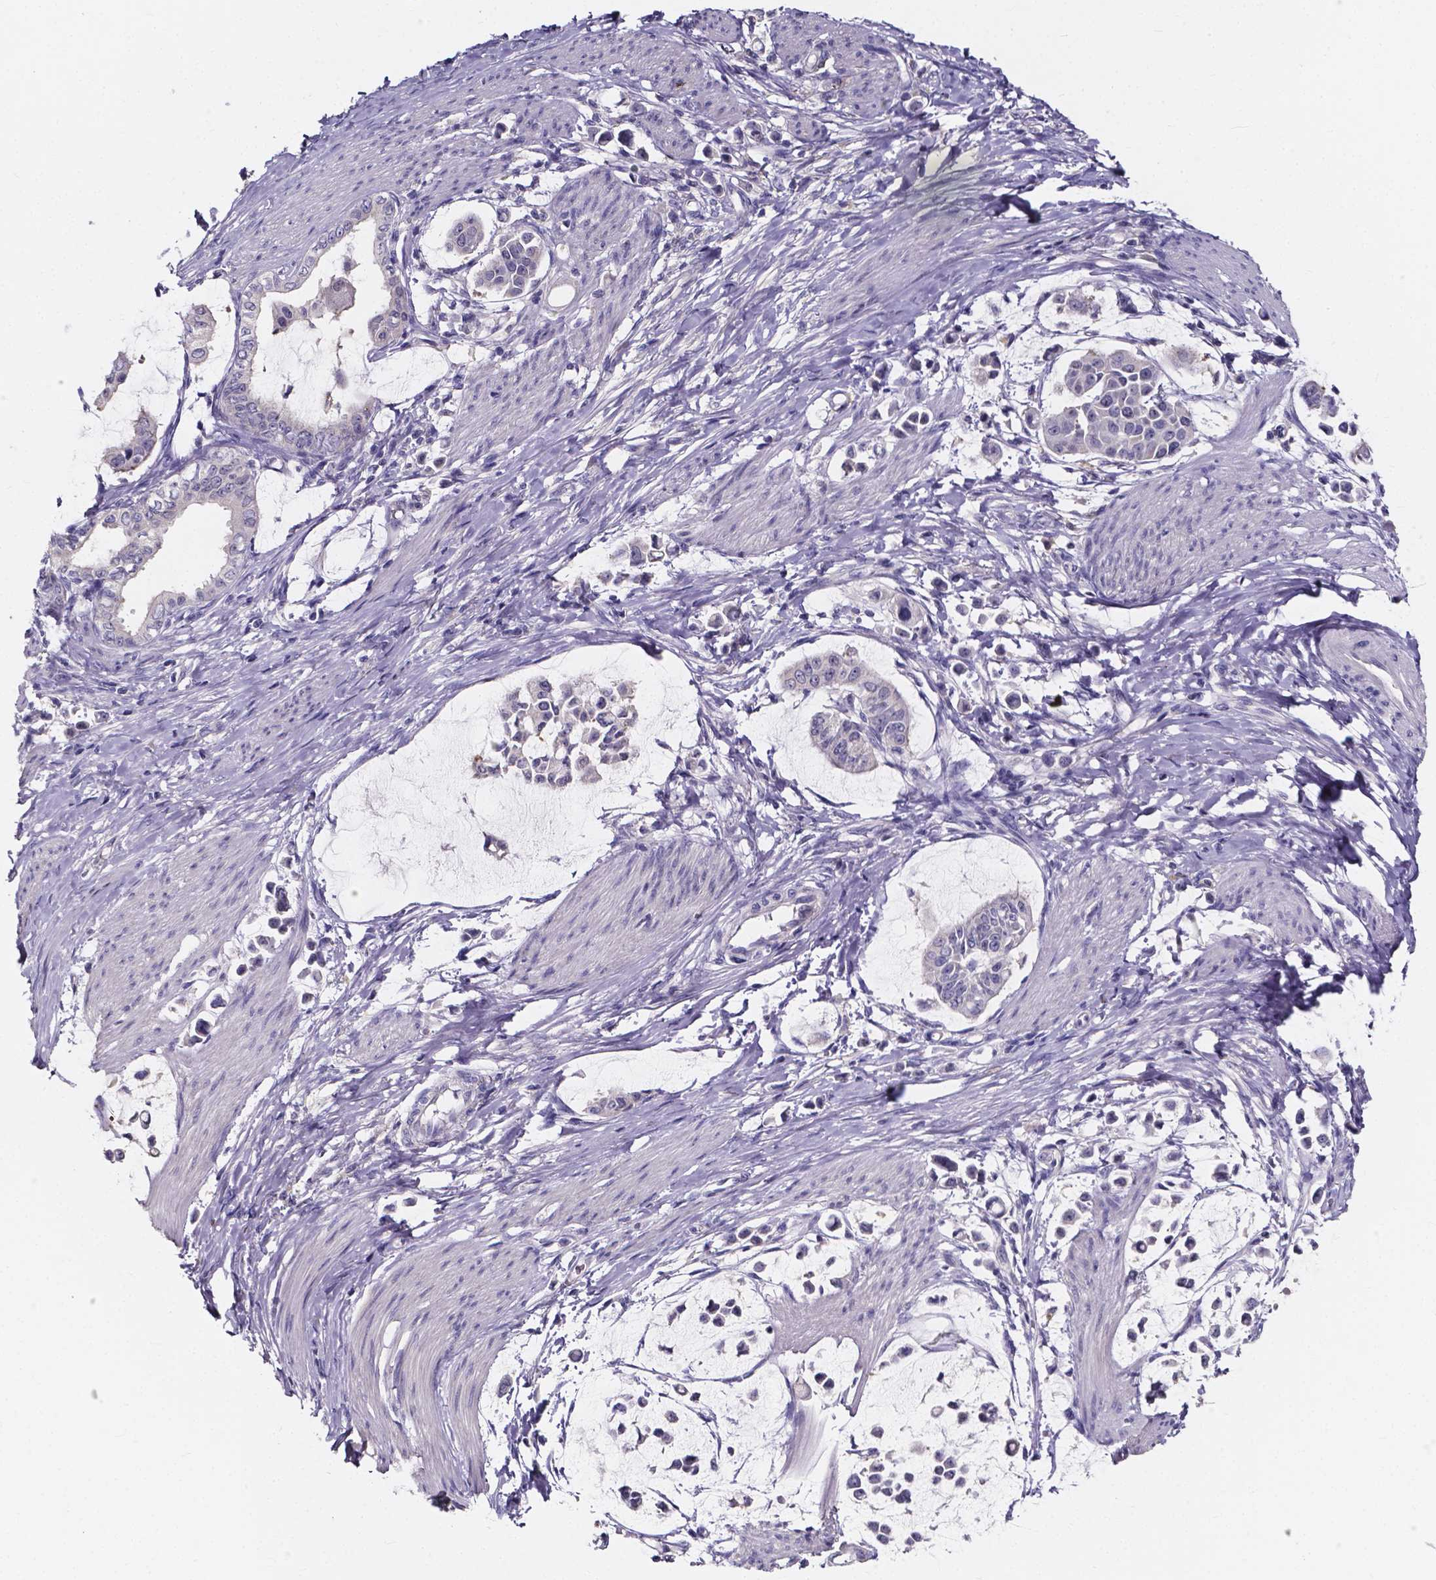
{"staining": {"intensity": "negative", "quantity": "none", "location": "none"}, "tissue": "stomach cancer", "cell_type": "Tumor cells", "image_type": "cancer", "snomed": [{"axis": "morphology", "description": "Adenocarcinoma, NOS"}, {"axis": "topography", "description": "Stomach"}], "caption": "High power microscopy photomicrograph of an IHC image of stomach adenocarcinoma, revealing no significant staining in tumor cells.", "gene": "SPOCD1", "patient": {"sex": "male", "age": 82}}